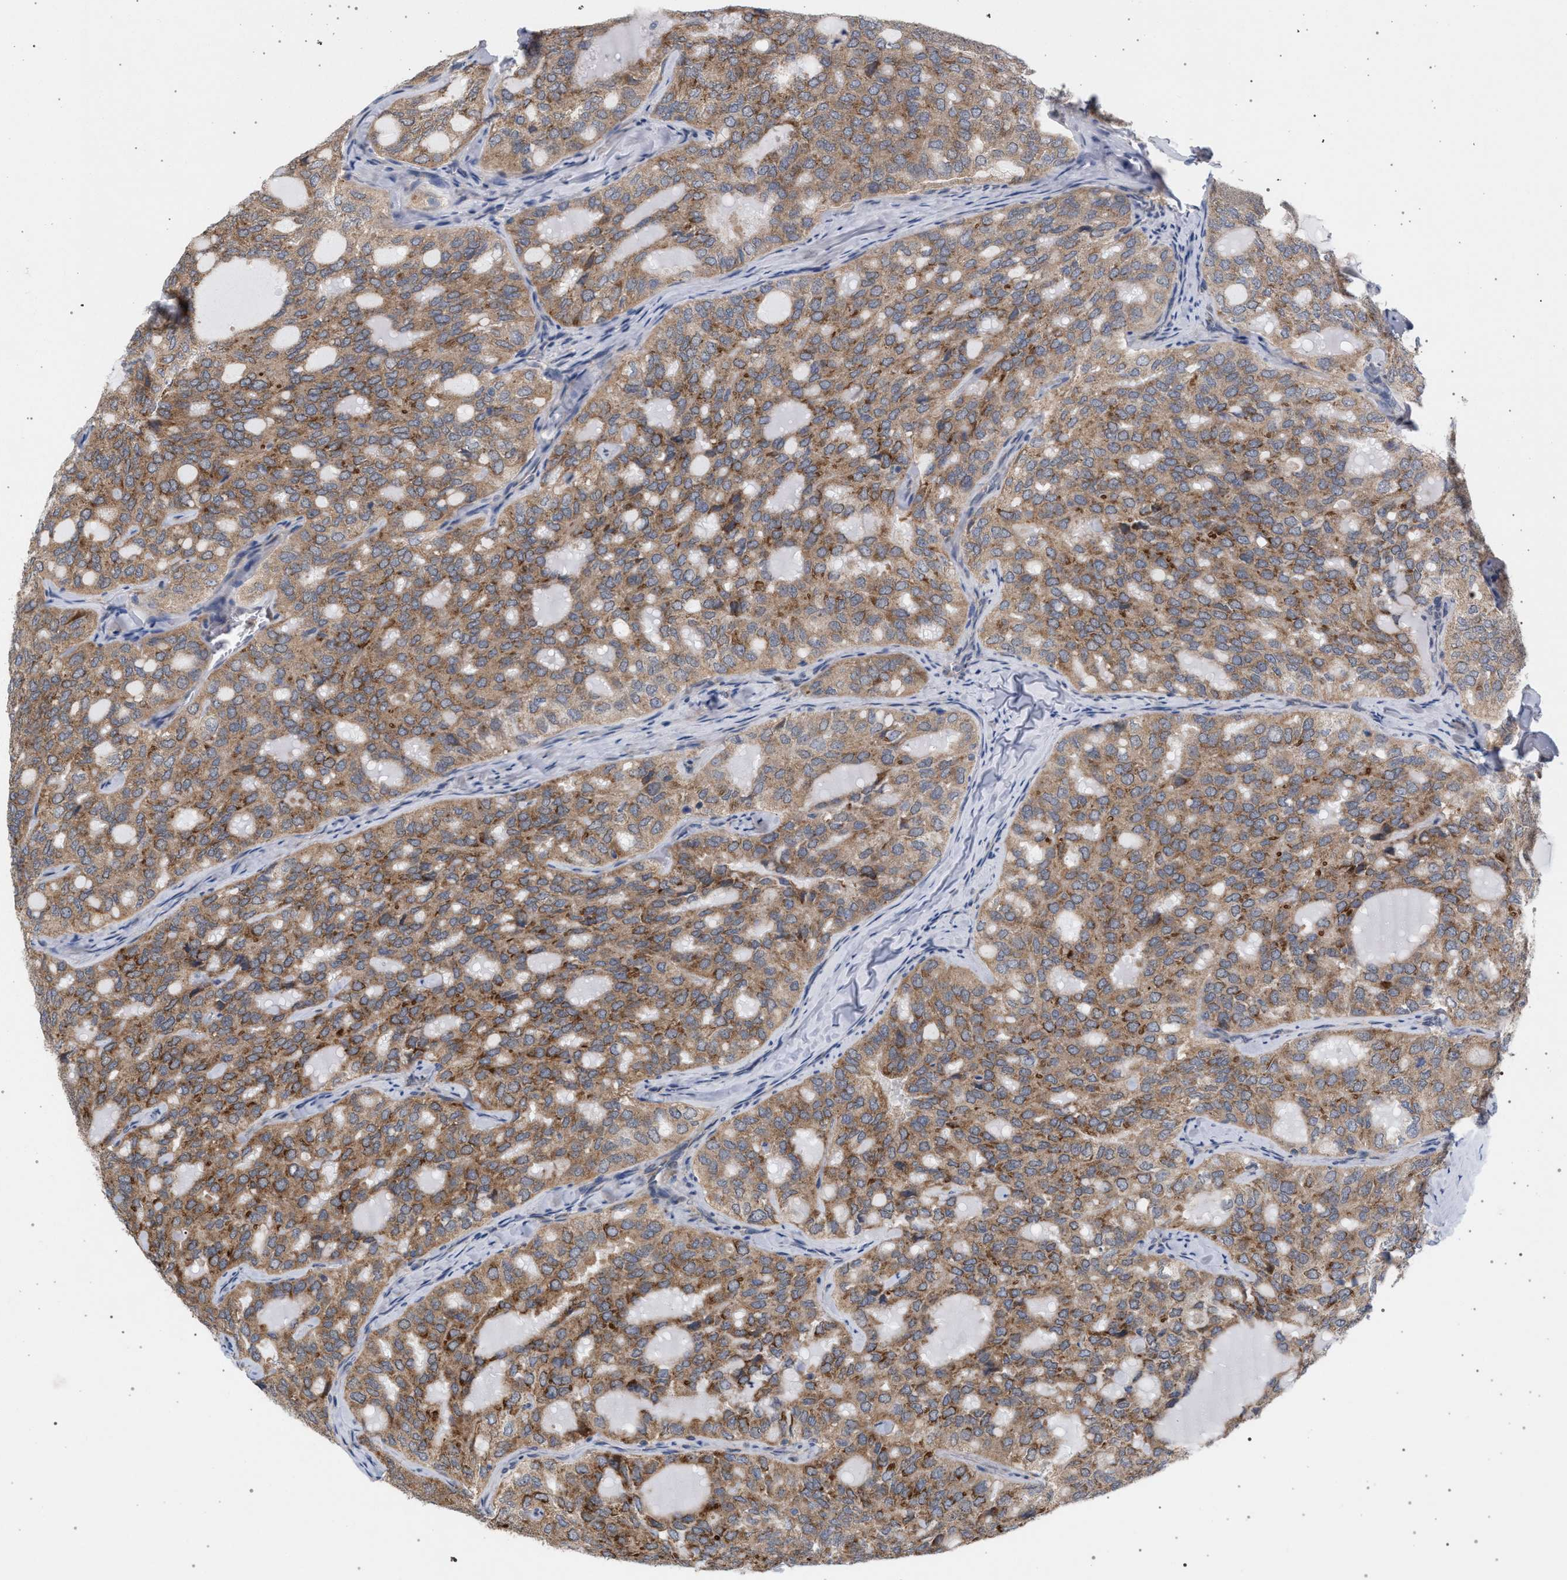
{"staining": {"intensity": "moderate", "quantity": ">75%", "location": "cytoplasmic/membranous"}, "tissue": "thyroid cancer", "cell_type": "Tumor cells", "image_type": "cancer", "snomed": [{"axis": "morphology", "description": "Follicular adenoma carcinoma, NOS"}, {"axis": "topography", "description": "Thyroid gland"}], "caption": "DAB immunohistochemical staining of thyroid cancer exhibits moderate cytoplasmic/membranous protein expression in about >75% of tumor cells.", "gene": "ARPC5L", "patient": {"sex": "male", "age": 75}}